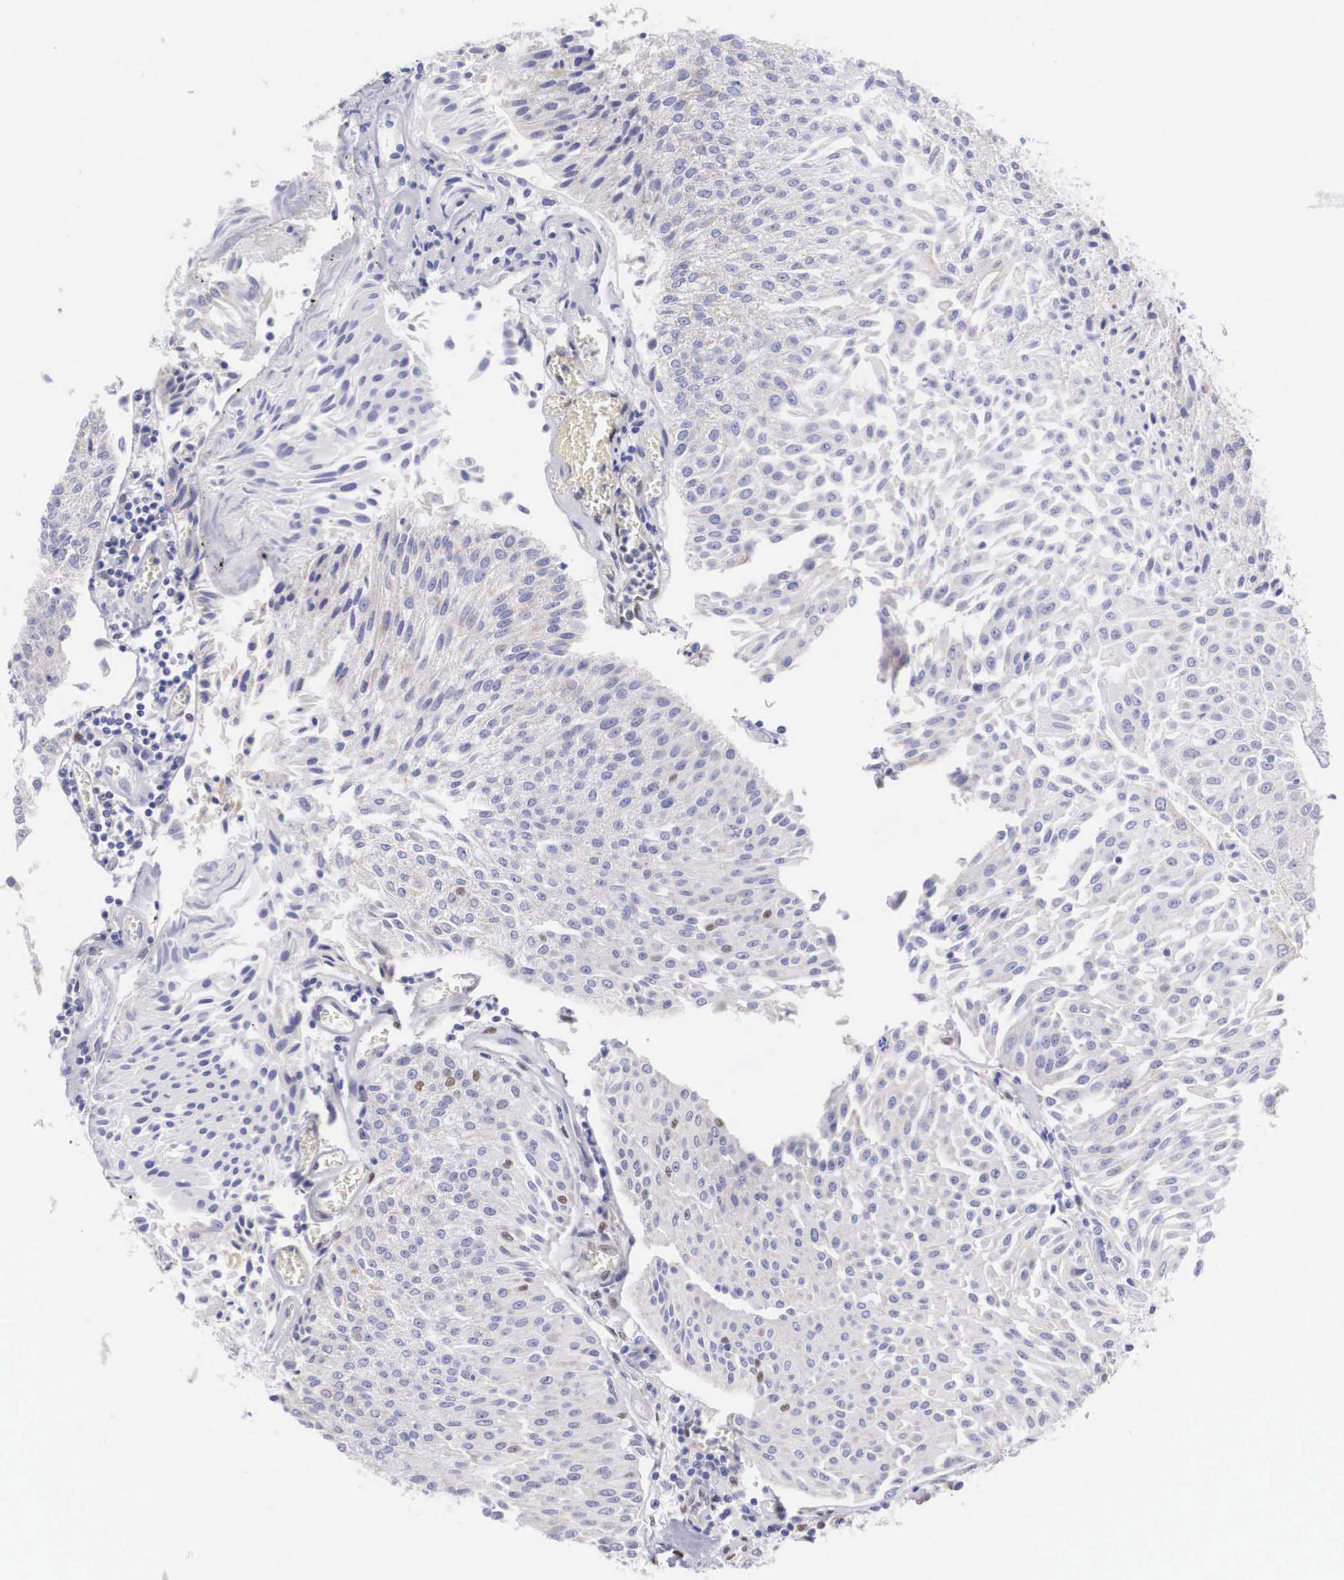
{"staining": {"intensity": "weak", "quantity": "<25%", "location": "nuclear"}, "tissue": "urothelial cancer", "cell_type": "Tumor cells", "image_type": "cancer", "snomed": [{"axis": "morphology", "description": "Urothelial carcinoma, Low grade"}, {"axis": "topography", "description": "Urinary bladder"}], "caption": "Urothelial cancer was stained to show a protein in brown. There is no significant positivity in tumor cells.", "gene": "HMGN5", "patient": {"sex": "male", "age": 86}}